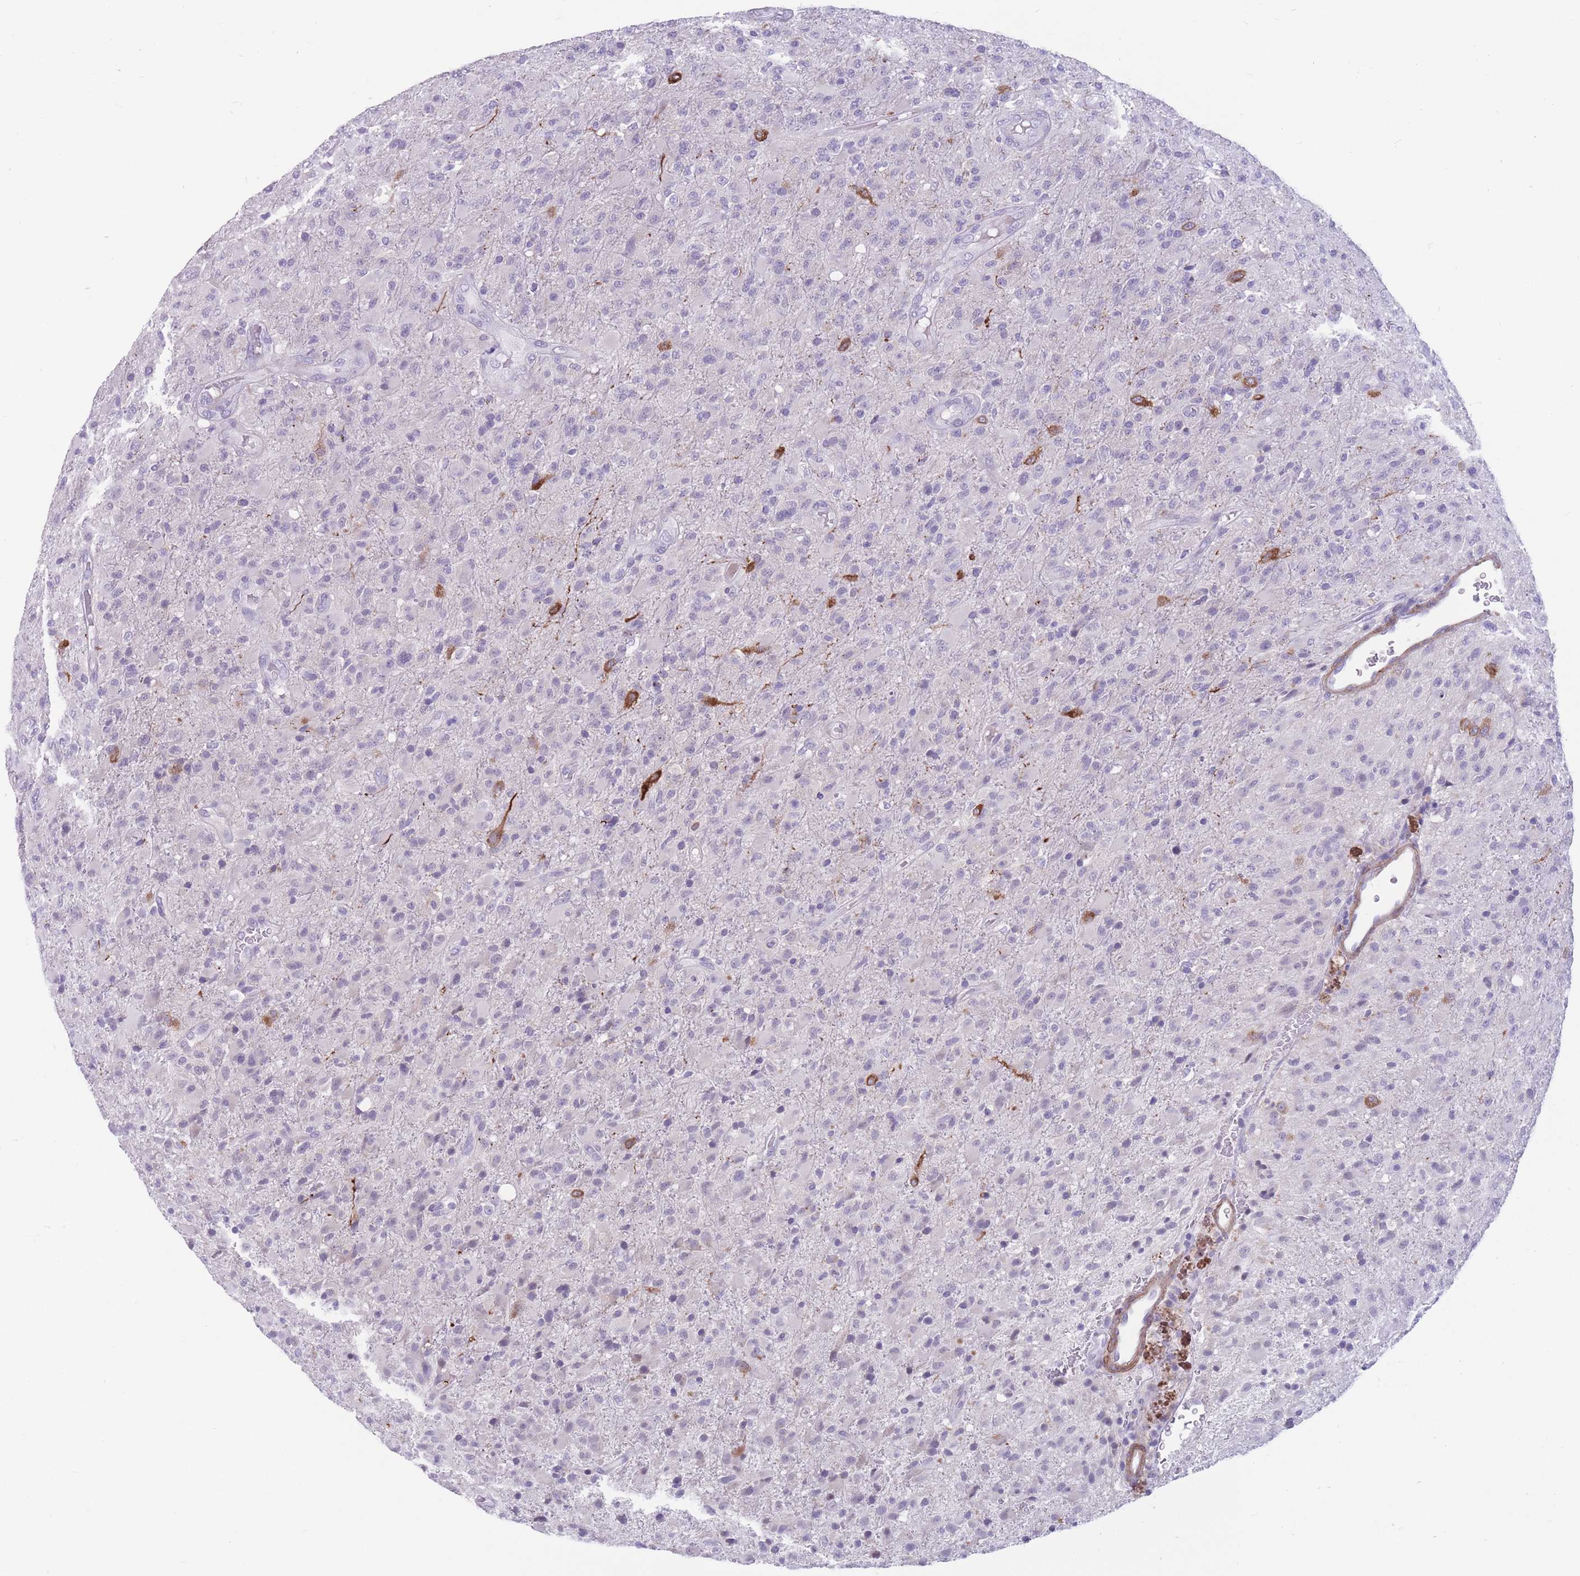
{"staining": {"intensity": "negative", "quantity": "none", "location": "none"}, "tissue": "glioma", "cell_type": "Tumor cells", "image_type": "cancer", "snomed": [{"axis": "morphology", "description": "Glioma, malignant, Low grade"}, {"axis": "topography", "description": "Brain"}], "caption": "Tumor cells are negative for brown protein staining in glioma.", "gene": "DPYD", "patient": {"sex": "male", "age": 65}}